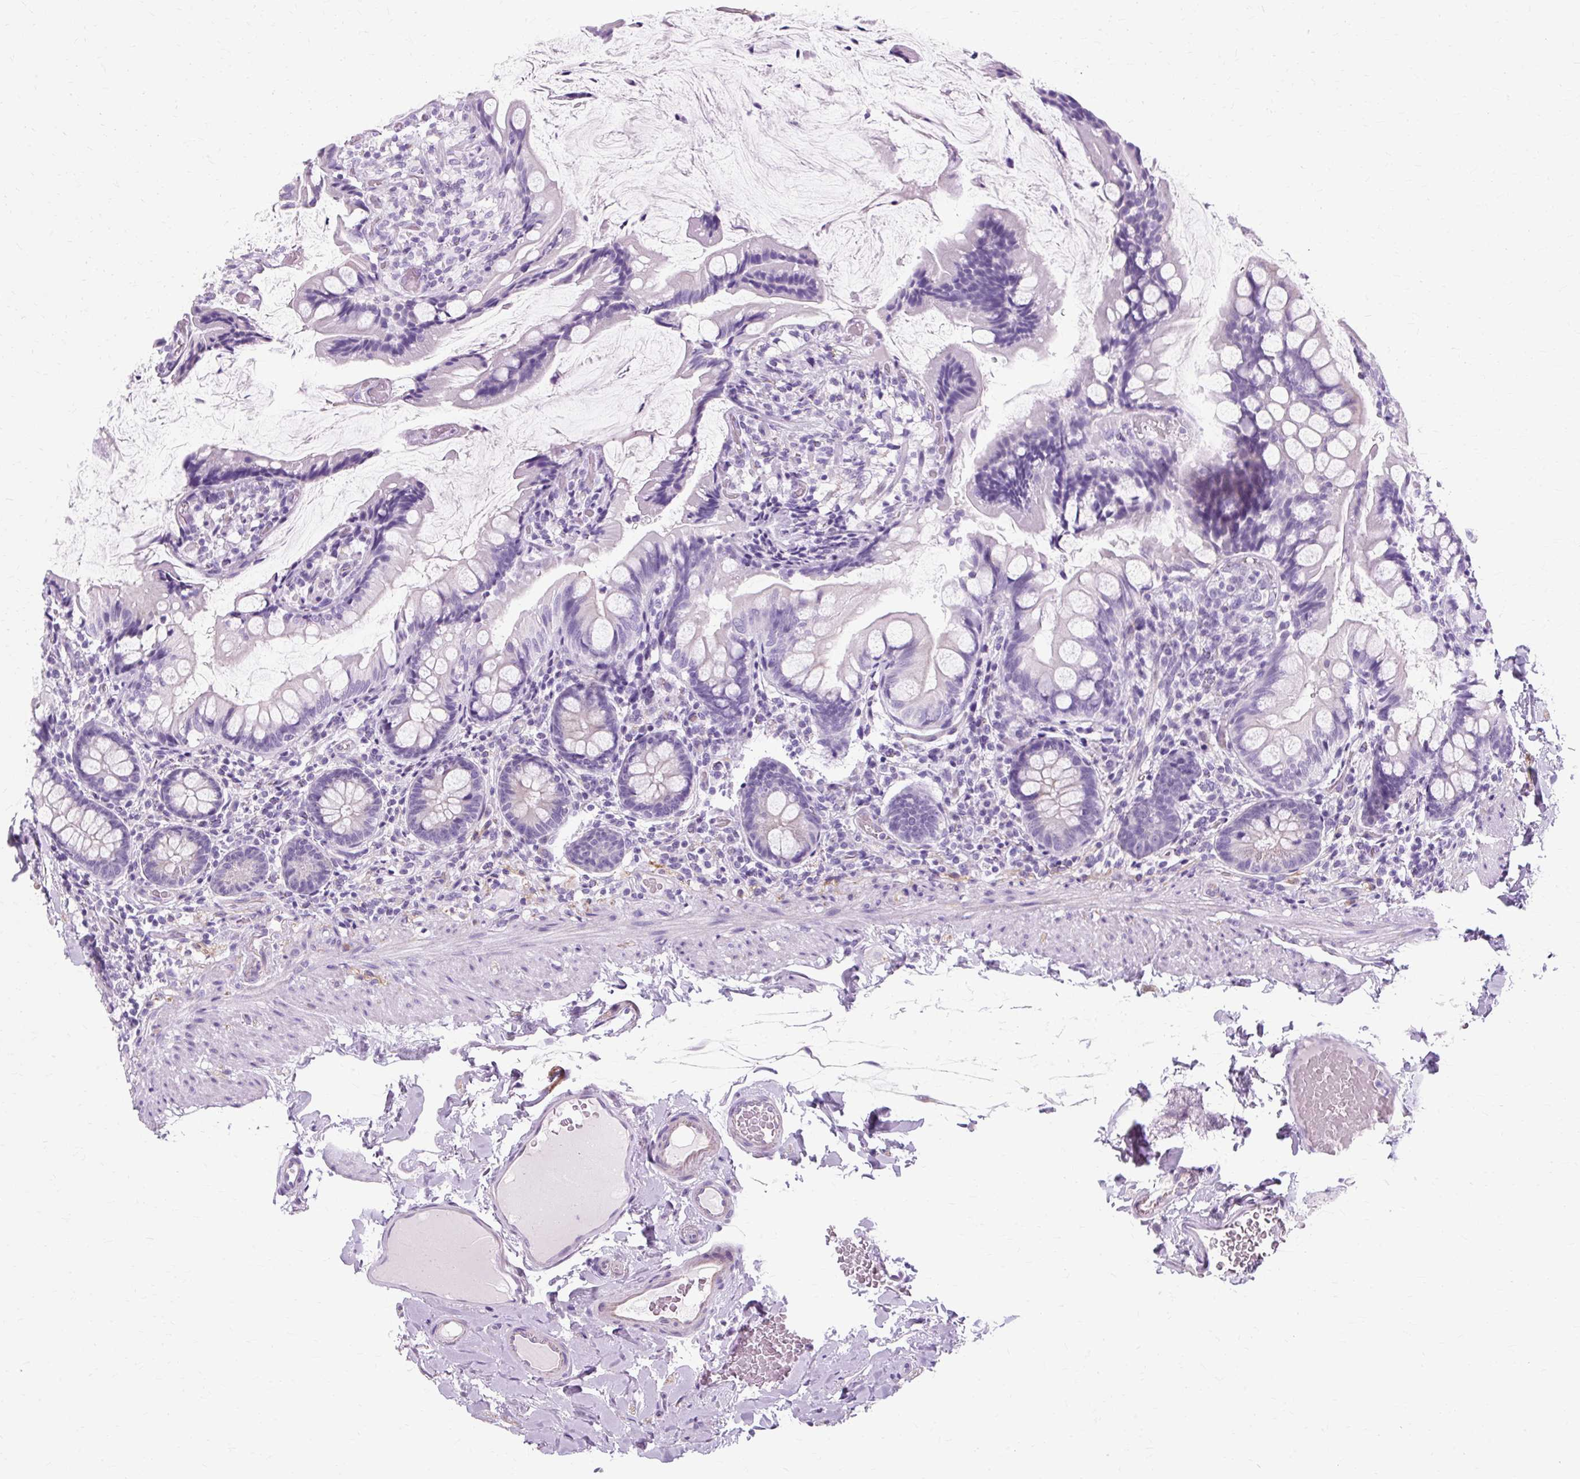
{"staining": {"intensity": "negative", "quantity": "none", "location": "none"}, "tissue": "small intestine", "cell_type": "Glandular cells", "image_type": "normal", "snomed": [{"axis": "morphology", "description": "Normal tissue, NOS"}, {"axis": "topography", "description": "Small intestine"}], "caption": "A histopathology image of small intestine stained for a protein reveals no brown staining in glandular cells.", "gene": "TMEM89", "patient": {"sex": "male", "age": 70}}